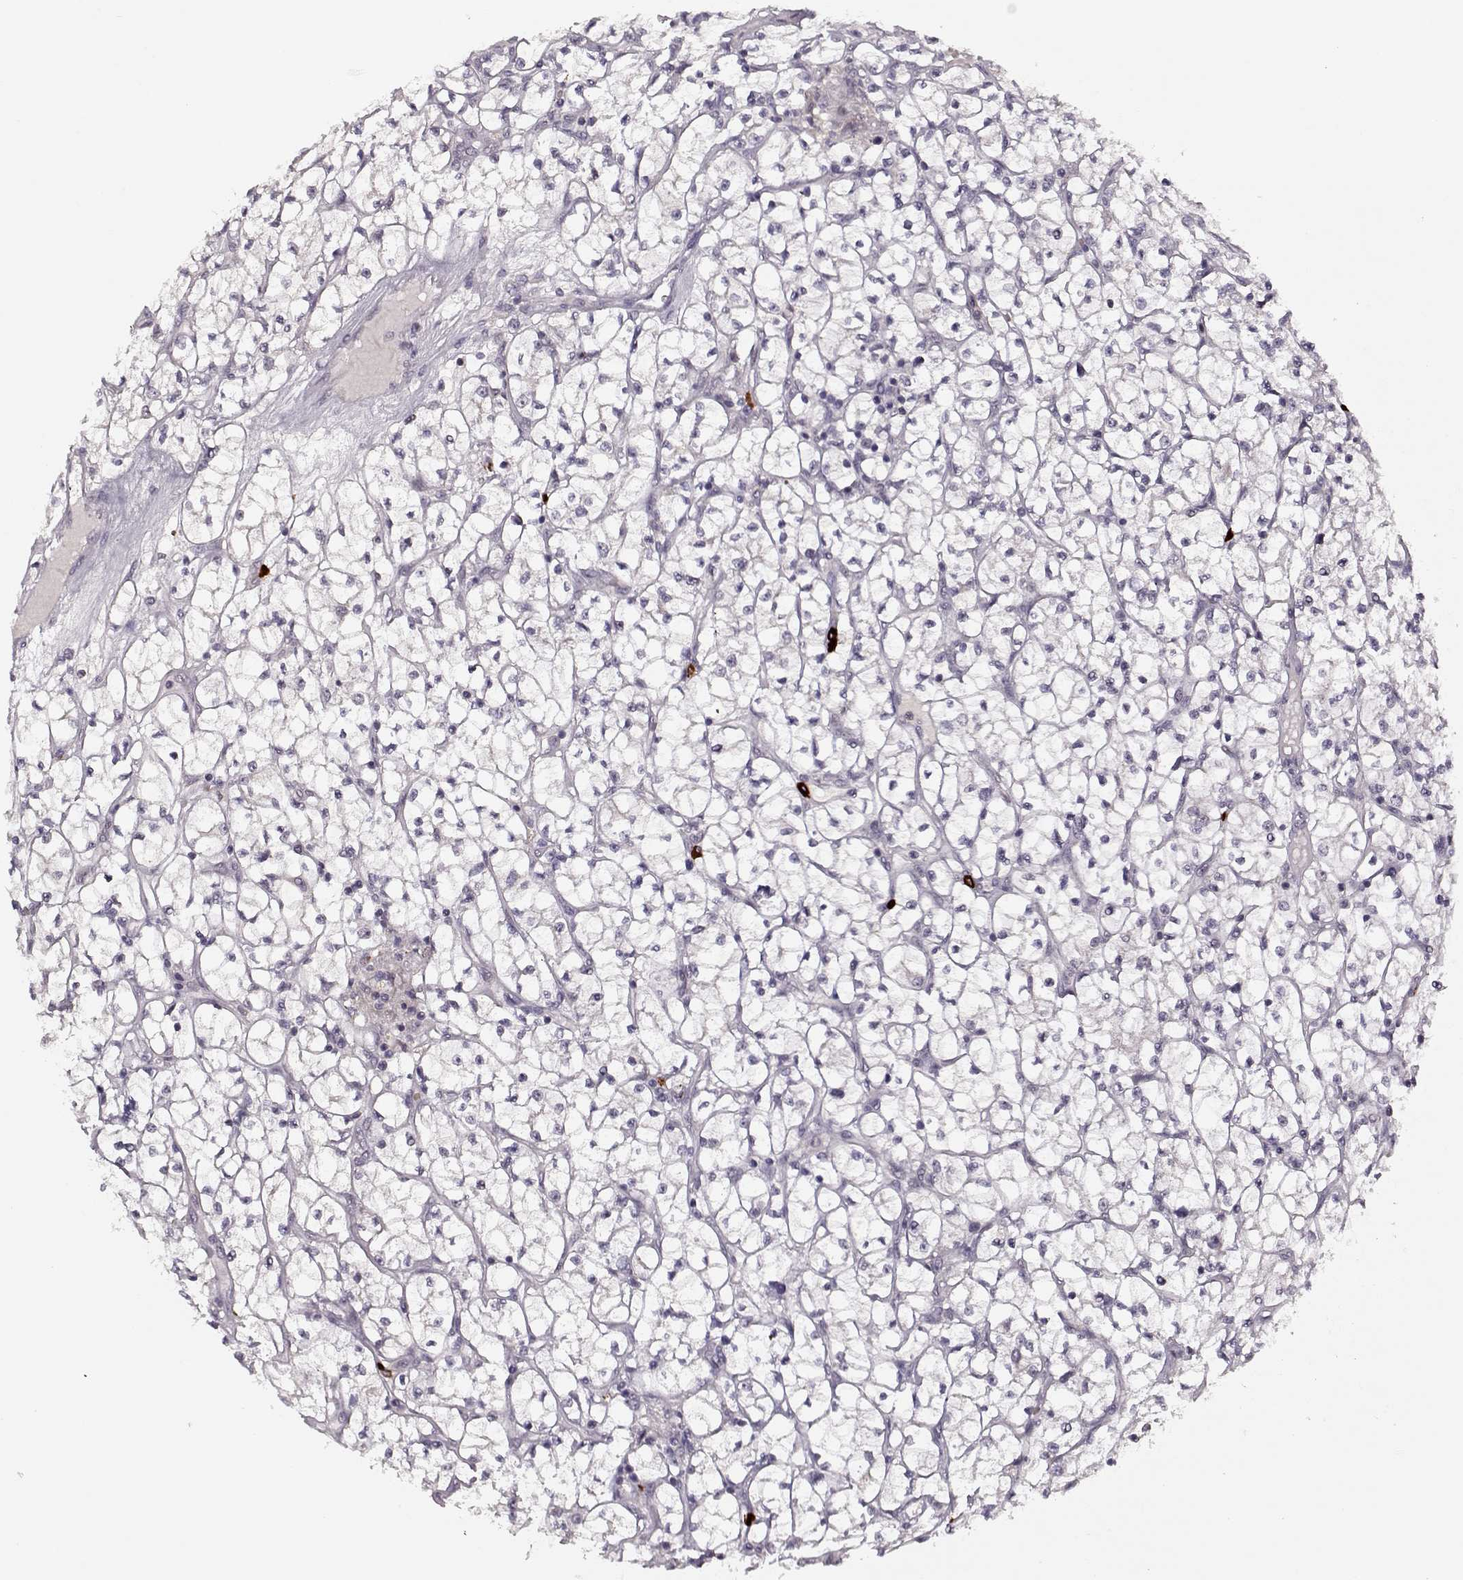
{"staining": {"intensity": "negative", "quantity": "none", "location": "none"}, "tissue": "renal cancer", "cell_type": "Tumor cells", "image_type": "cancer", "snomed": [{"axis": "morphology", "description": "Adenocarcinoma, NOS"}, {"axis": "topography", "description": "Kidney"}], "caption": "High magnification brightfield microscopy of renal cancer (adenocarcinoma) stained with DAB (brown) and counterstained with hematoxylin (blue): tumor cells show no significant expression.", "gene": "DENND4B", "patient": {"sex": "female", "age": 64}}